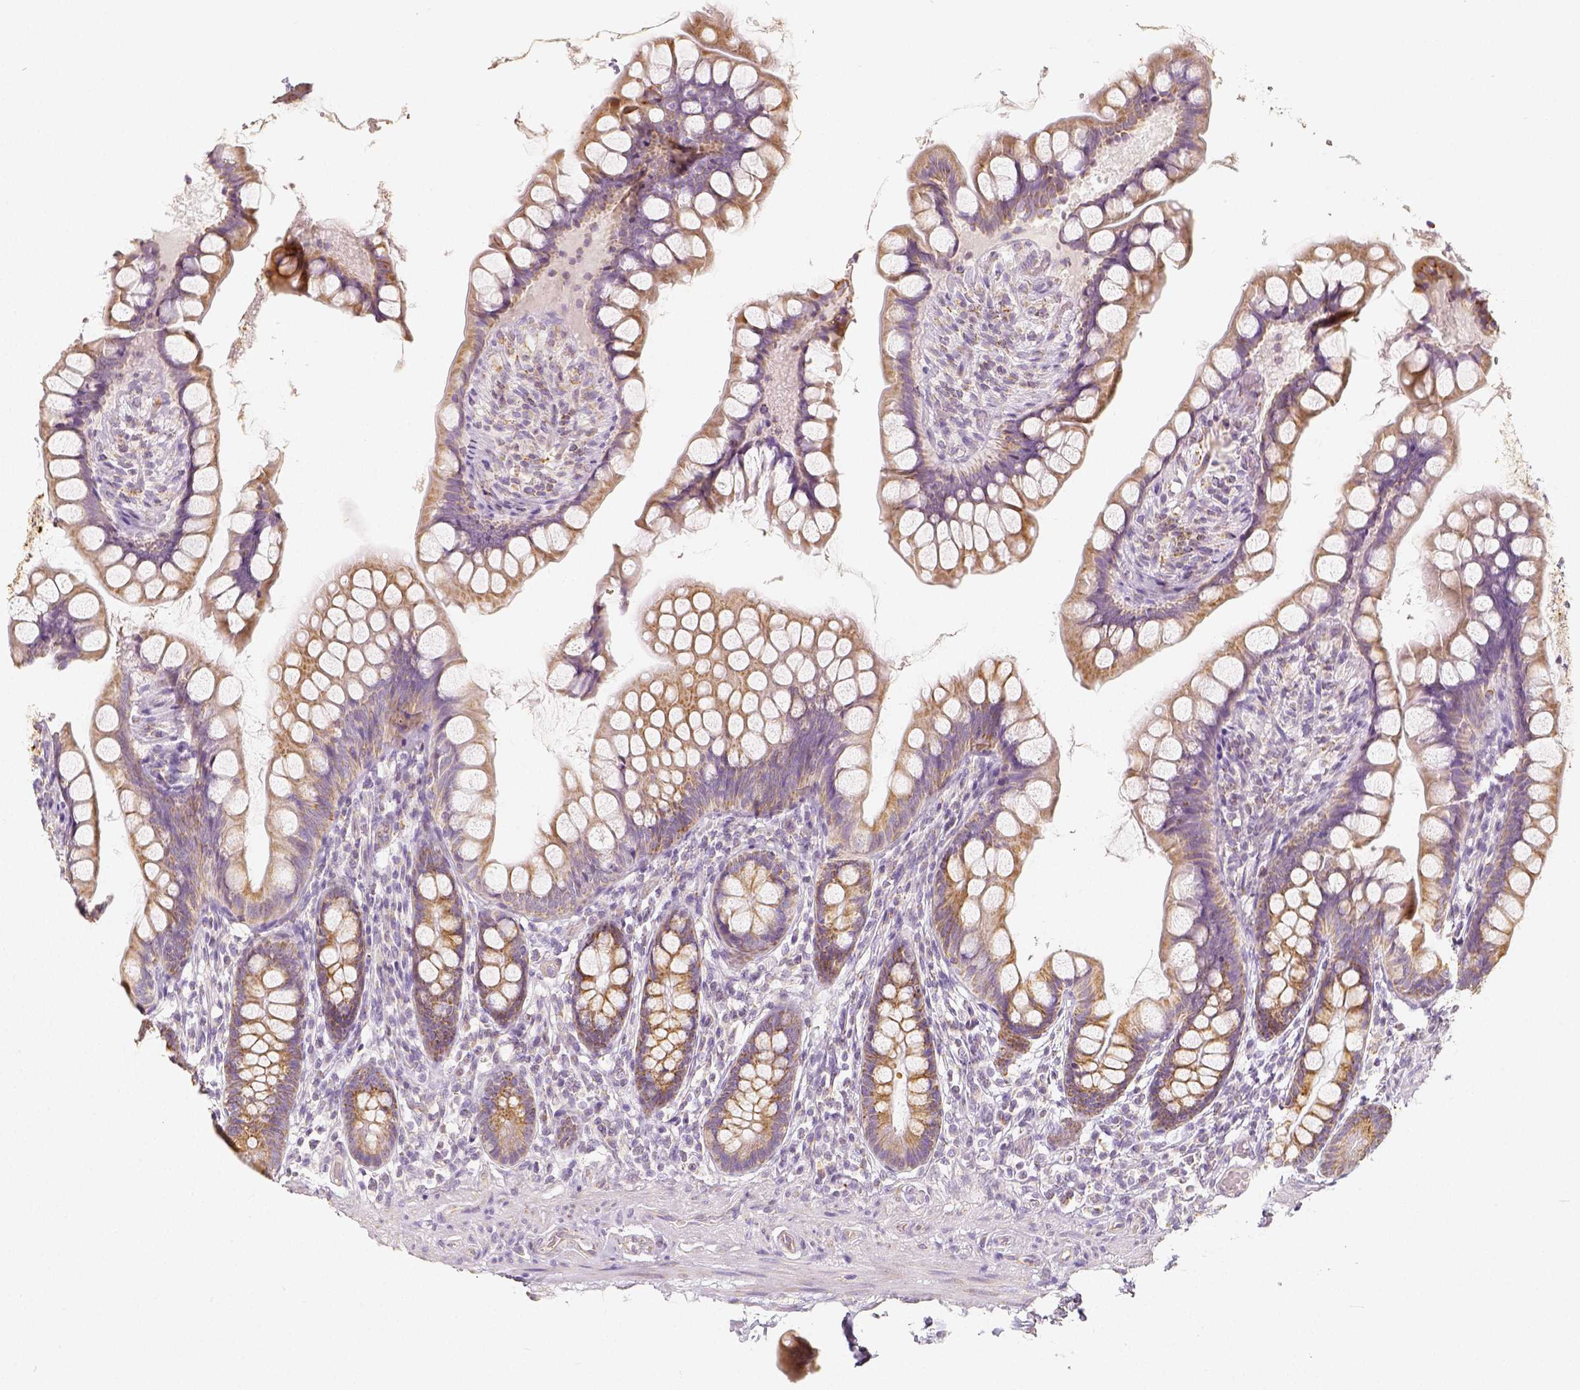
{"staining": {"intensity": "moderate", "quantity": "<25%", "location": "cytoplasmic/membranous"}, "tissue": "small intestine", "cell_type": "Glandular cells", "image_type": "normal", "snomed": [{"axis": "morphology", "description": "Normal tissue, NOS"}, {"axis": "topography", "description": "Small intestine"}], "caption": "The image reveals staining of unremarkable small intestine, revealing moderate cytoplasmic/membranous protein staining (brown color) within glandular cells.", "gene": "PGAM5", "patient": {"sex": "male", "age": 70}}